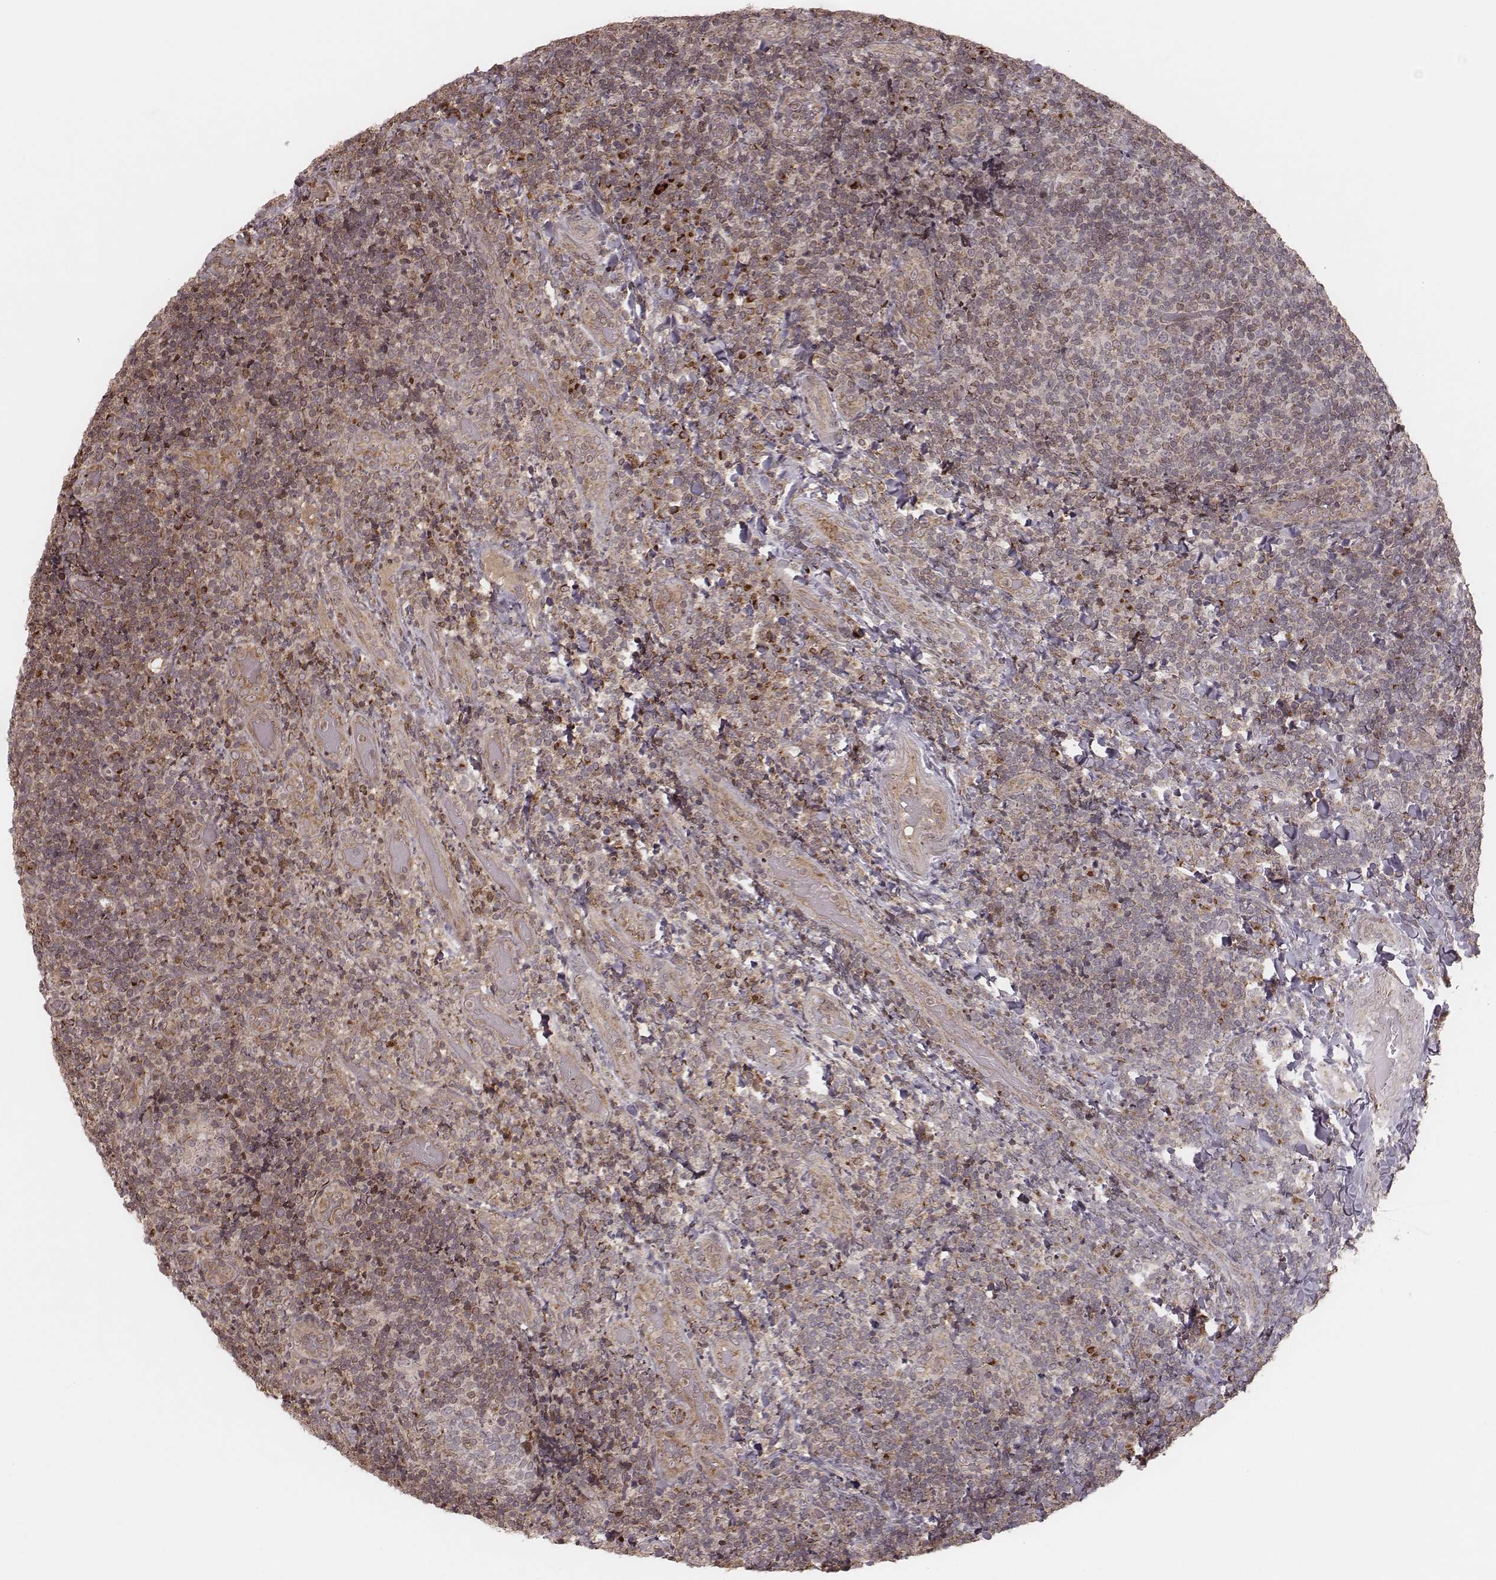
{"staining": {"intensity": "moderate", "quantity": "<25%", "location": "cytoplasmic/membranous"}, "tissue": "tonsil", "cell_type": "Germinal center cells", "image_type": "normal", "snomed": [{"axis": "morphology", "description": "Normal tissue, NOS"}, {"axis": "topography", "description": "Tonsil"}], "caption": "Protein expression analysis of unremarkable human tonsil reveals moderate cytoplasmic/membranous expression in about <25% of germinal center cells. The staining was performed using DAB, with brown indicating positive protein expression. Nuclei are stained blue with hematoxylin.", "gene": "MYO19", "patient": {"sex": "male", "age": 17}}